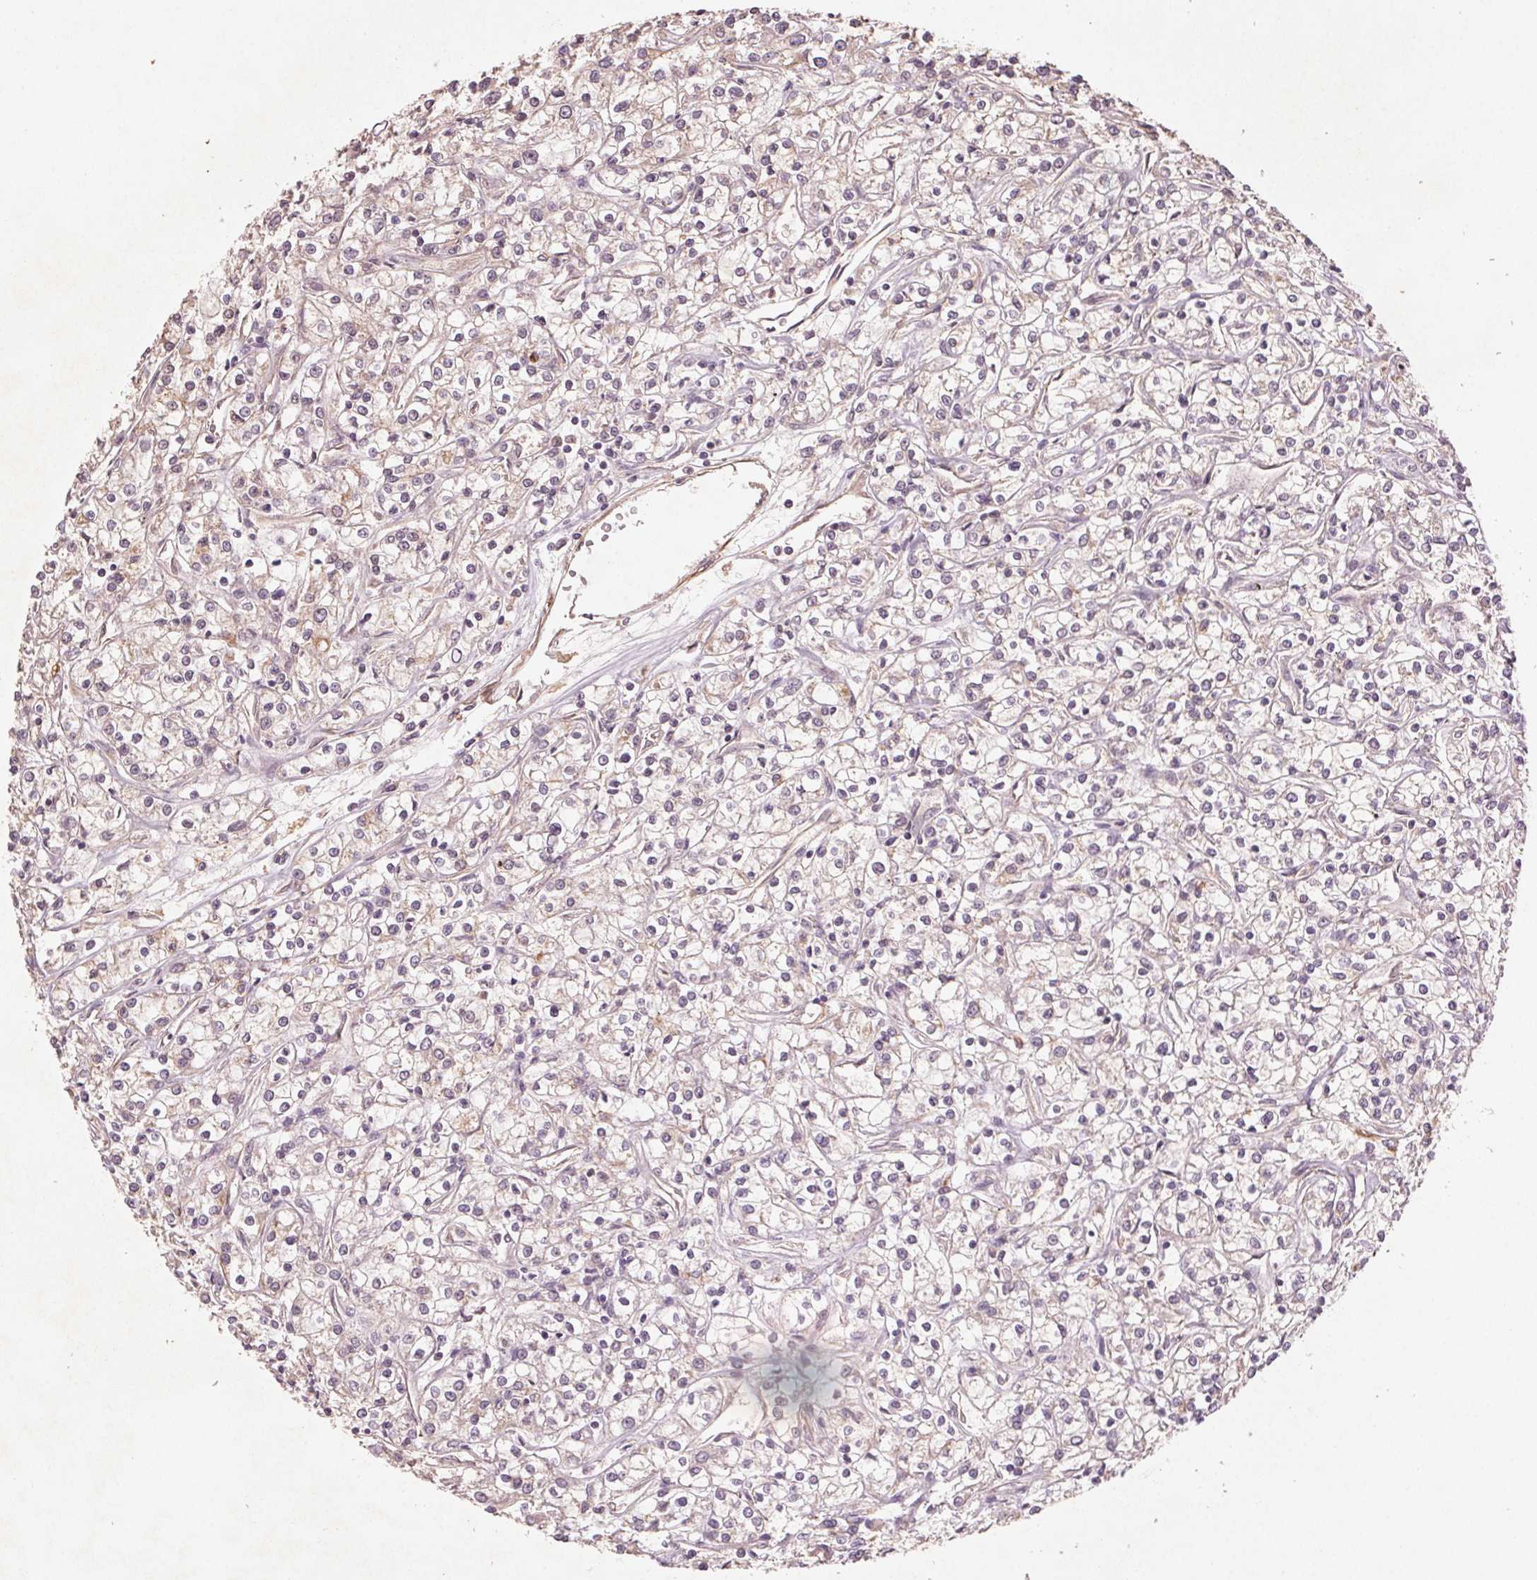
{"staining": {"intensity": "weak", "quantity": "25%-75%", "location": "cytoplasmic/membranous"}, "tissue": "renal cancer", "cell_type": "Tumor cells", "image_type": "cancer", "snomed": [{"axis": "morphology", "description": "Adenocarcinoma, NOS"}, {"axis": "topography", "description": "Kidney"}], "caption": "Human adenocarcinoma (renal) stained with a protein marker reveals weak staining in tumor cells.", "gene": "SMLR1", "patient": {"sex": "female", "age": 59}}